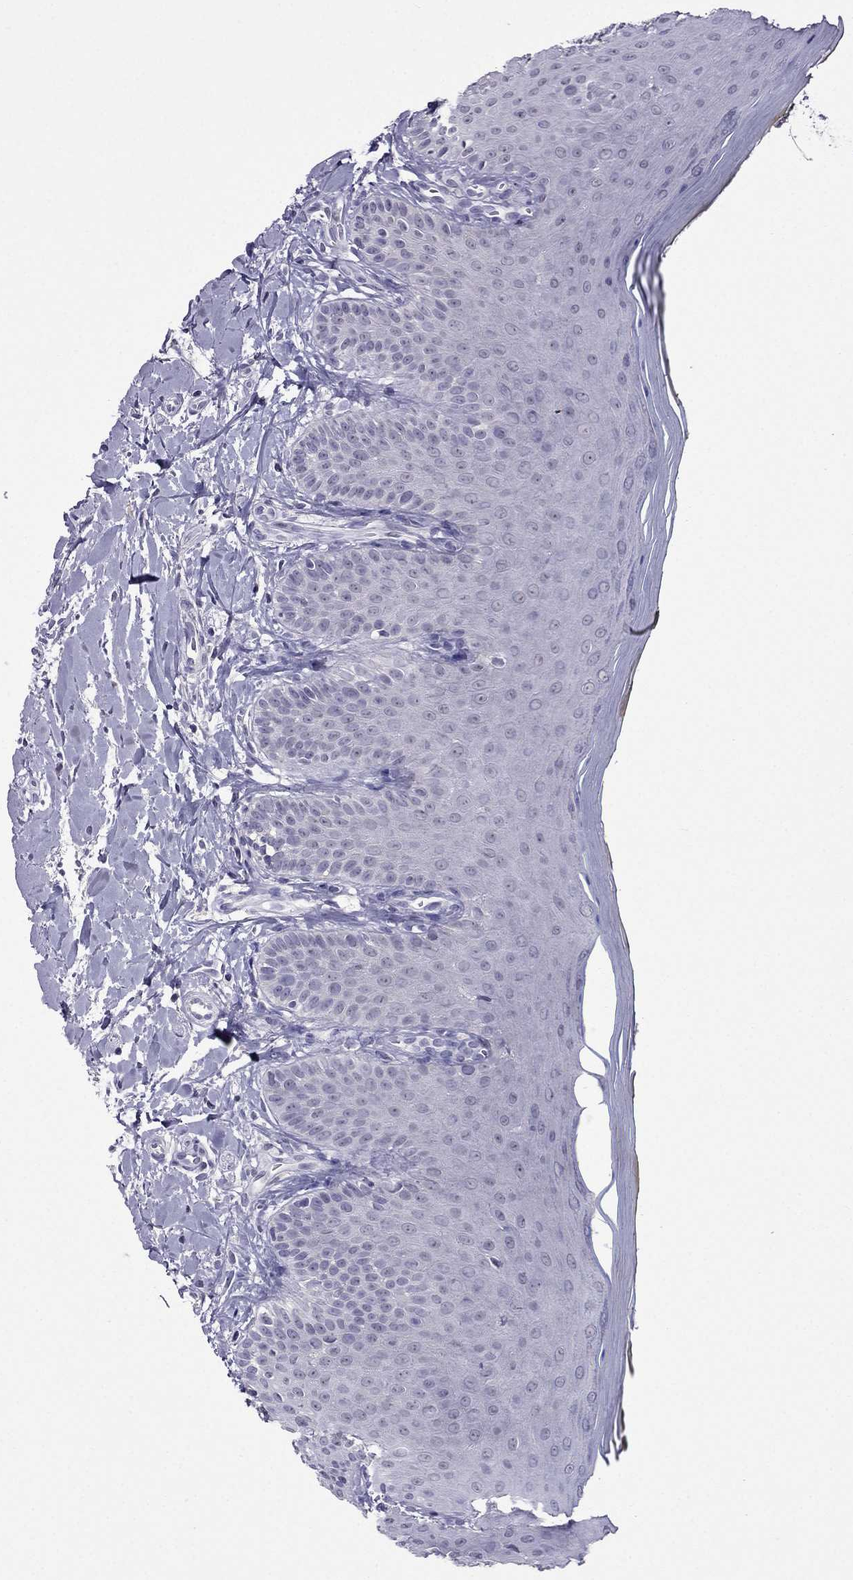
{"staining": {"intensity": "negative", "quantity": "none", "location": "none"}, "tissue": "oral mucosa", "cell_type": "Squamous epithelial cells", "image_type": "normal", "snomed": [{"axis": "morphology", "description": "Normal tissue, NOS"}, {"axis": "topography", "description": "Oral tissue"}], "caption": "Human oral mucosa stained for a protein using immunohistochemistry exhibits no positivity in squamous epithelial cells.", "gene": "SPTBN4", "patient": {"sex": "female", "age": 43}}